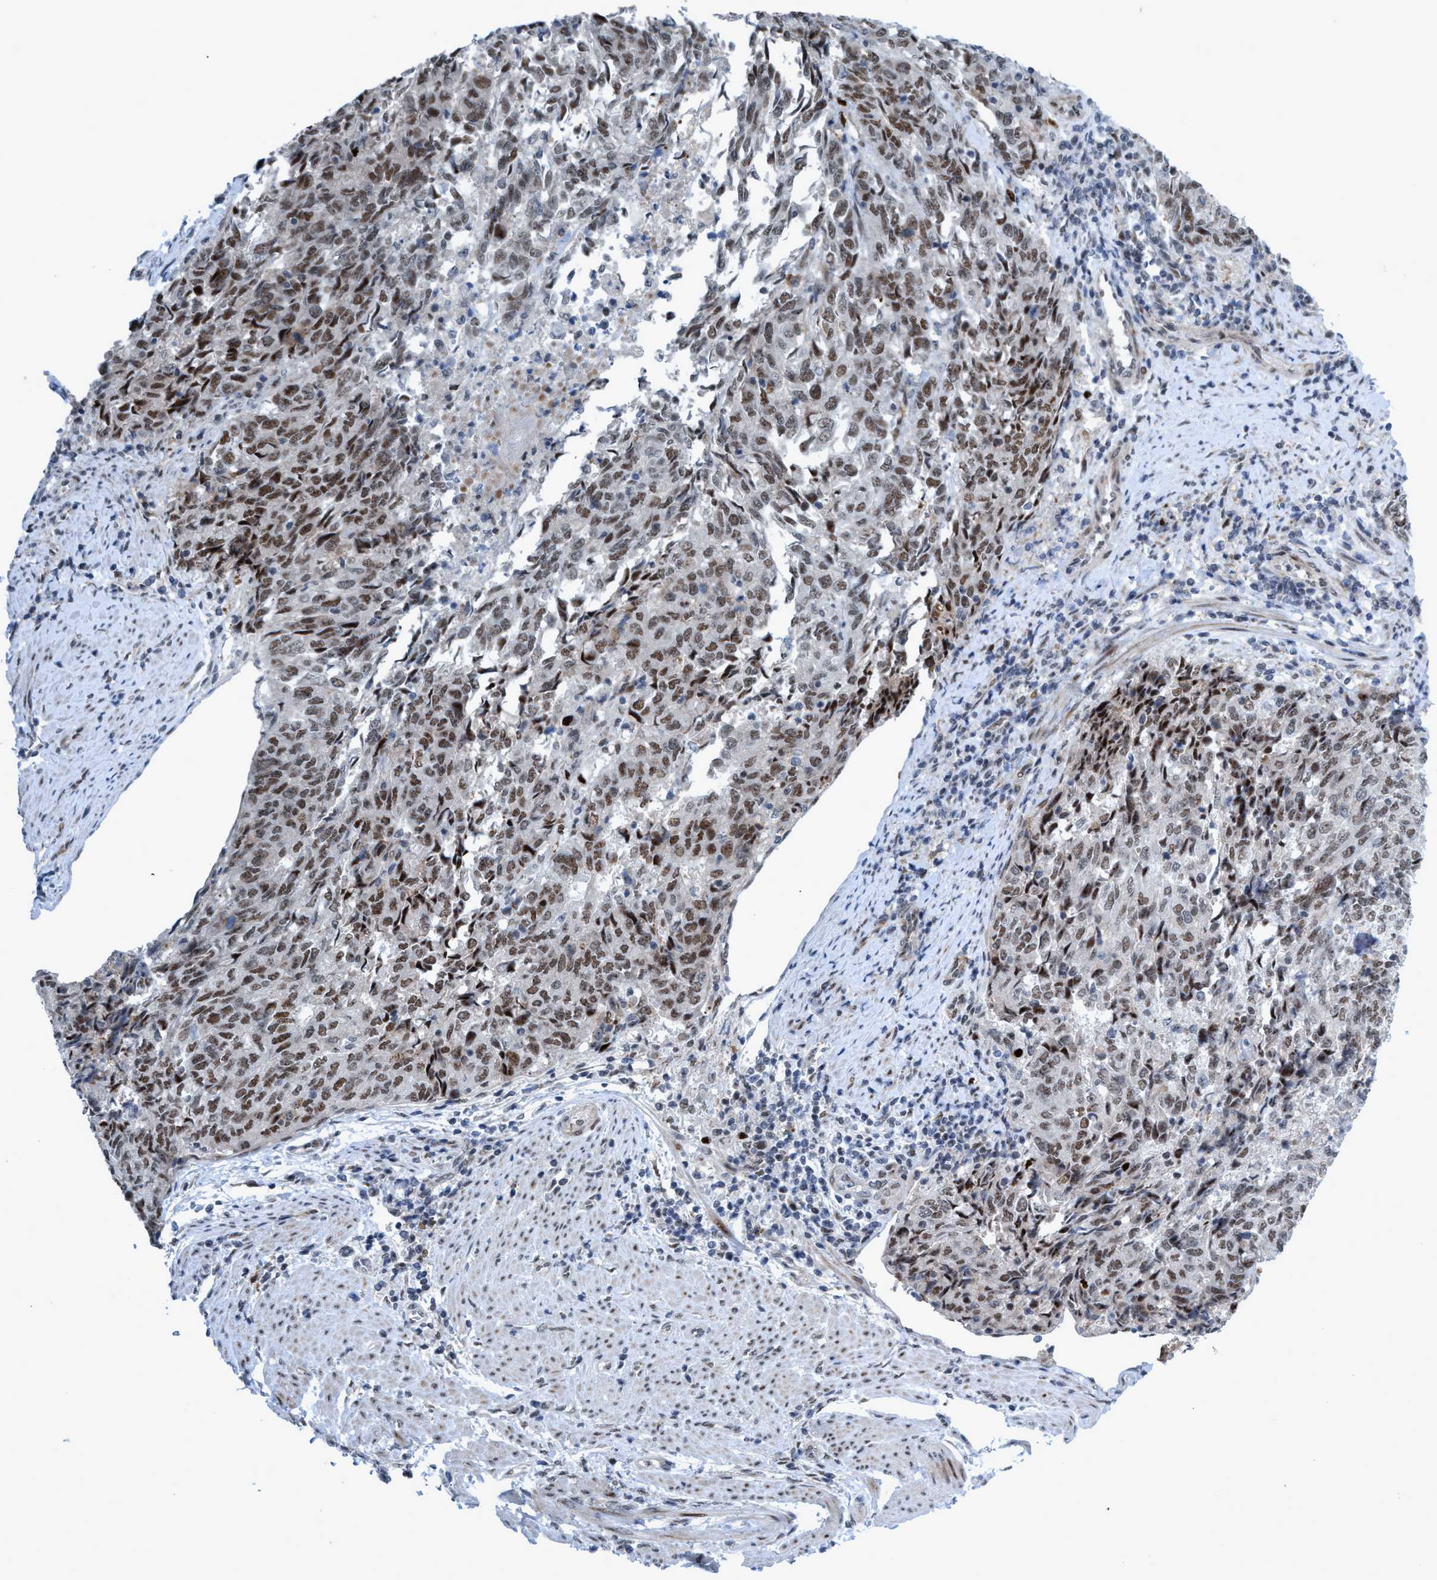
{"staining": {"intensity": "moderate", "quantity": ">75%", "location": "nuclear"}, "tissue": "endometrial cancer", "cell_type": "Tumor cells", "image_type": "cancer", "snomed": [{"axis": "morphology", "description": "Adenocarcinoma, NOS"}, {"axis": "topography", "description": "Endometrium"}], "caption": "Brown immunohistochemical staining in endometrial cancer (adenocarcinoma) reveals moderate nuclear staining in about >75% of tumor cells. (IHC, brightfield microscopy, high magnification).", "gene": "CWC27", "patient": {"sex": "female", "age": 80}}